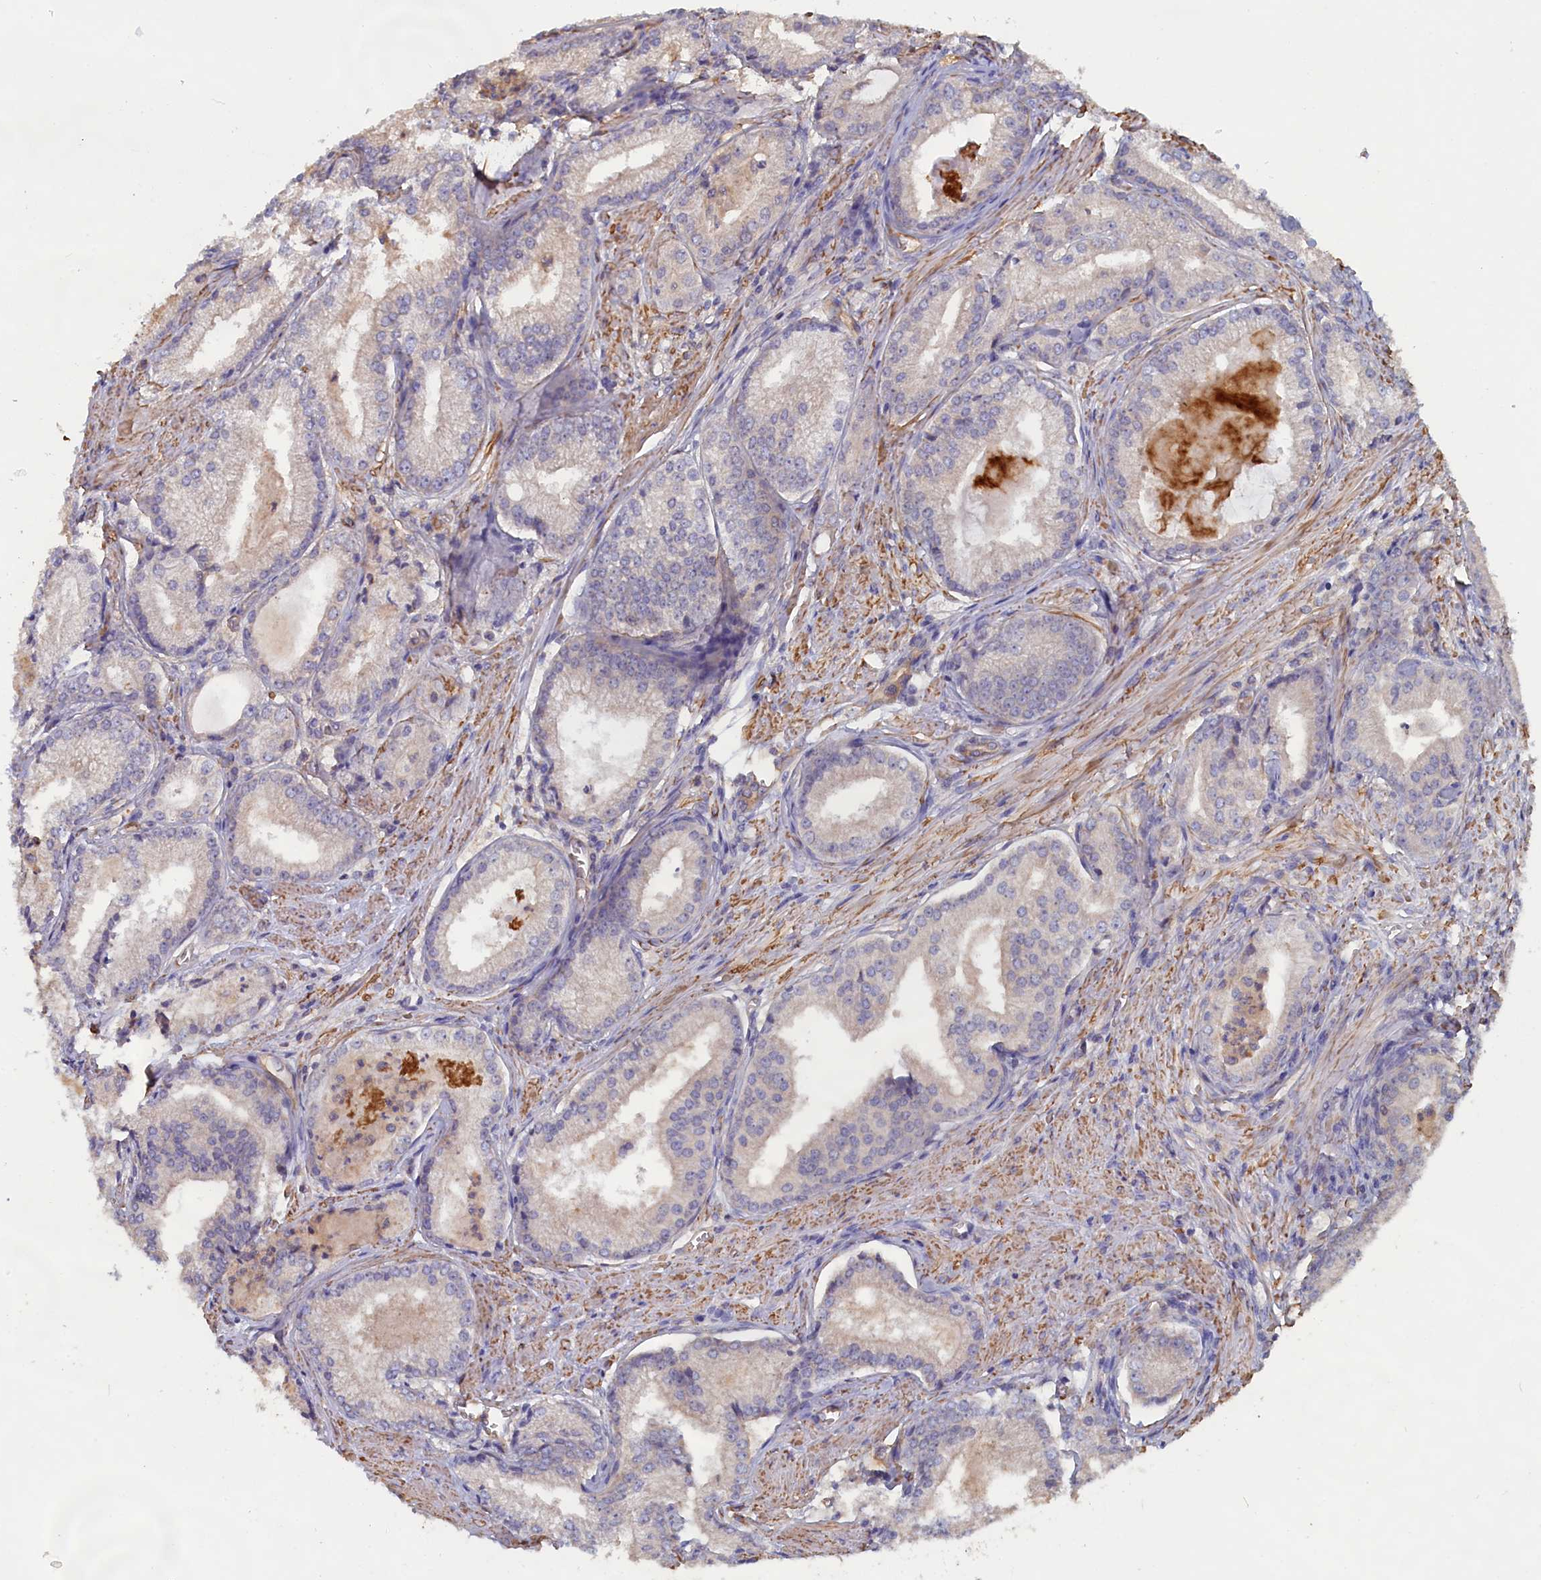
{"staining": {"intensity": "negative", "quantity": "none", "location": "none"}, "tissue": "prostate cancer", "cell_type": "Tumor cells", "image_type": "cancer", "snomed": [{"axis": "morphology", "description": "Adenocarcinoma, Low grade"}, {"axis": "topography", "description": "Prostate"}], "caption": "There is no significant positivity in tumor cells of prostate low-grade adenocarcinoma. (DAB immunohistochemistry (IHC), high magnification).", "gene": "ANKRD2", "patient": {"sex": "male", "age": 54}}